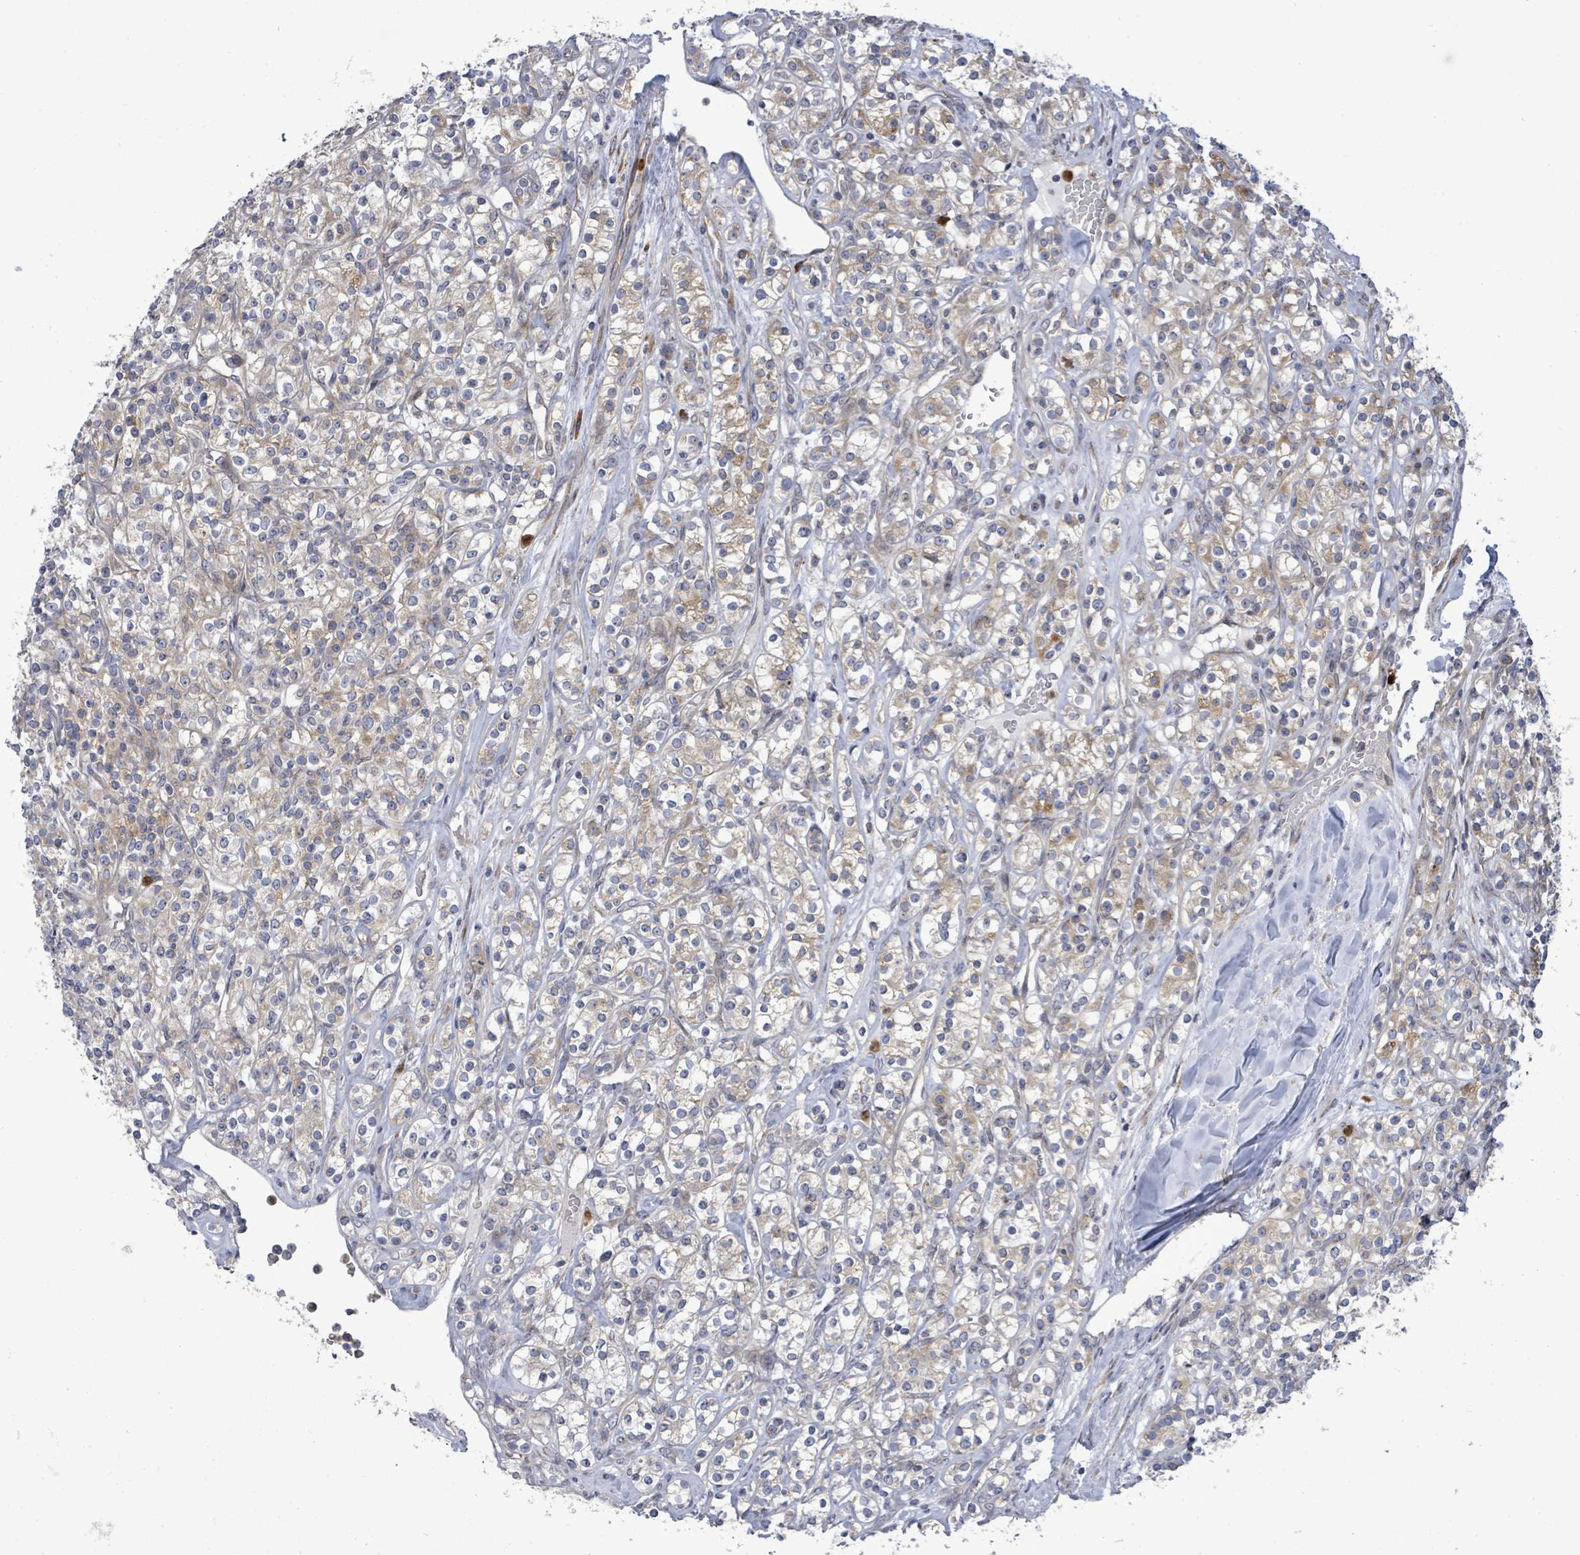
{"staining": {"intensity": "moderate", "quantity": "<25%", "location": "cytoplasmic/membranous"}, "tissue": "renal cancer", "cell_type": "Tumor cells", "image_type": "cancer", "snomed": [{"axis": "morphology", "description": "Adenocarcinoma, NOS"}, {"axis": "topography", "description": "Kidney"}], "caption": "The image exhibits a brown stain indicating the presence of a protein in the cytoplasmic/membranous of tumor cells in adenocarcinoma (renal).", "gene": "SAR1A", "patient": {"sex": "male", "age": 77}}